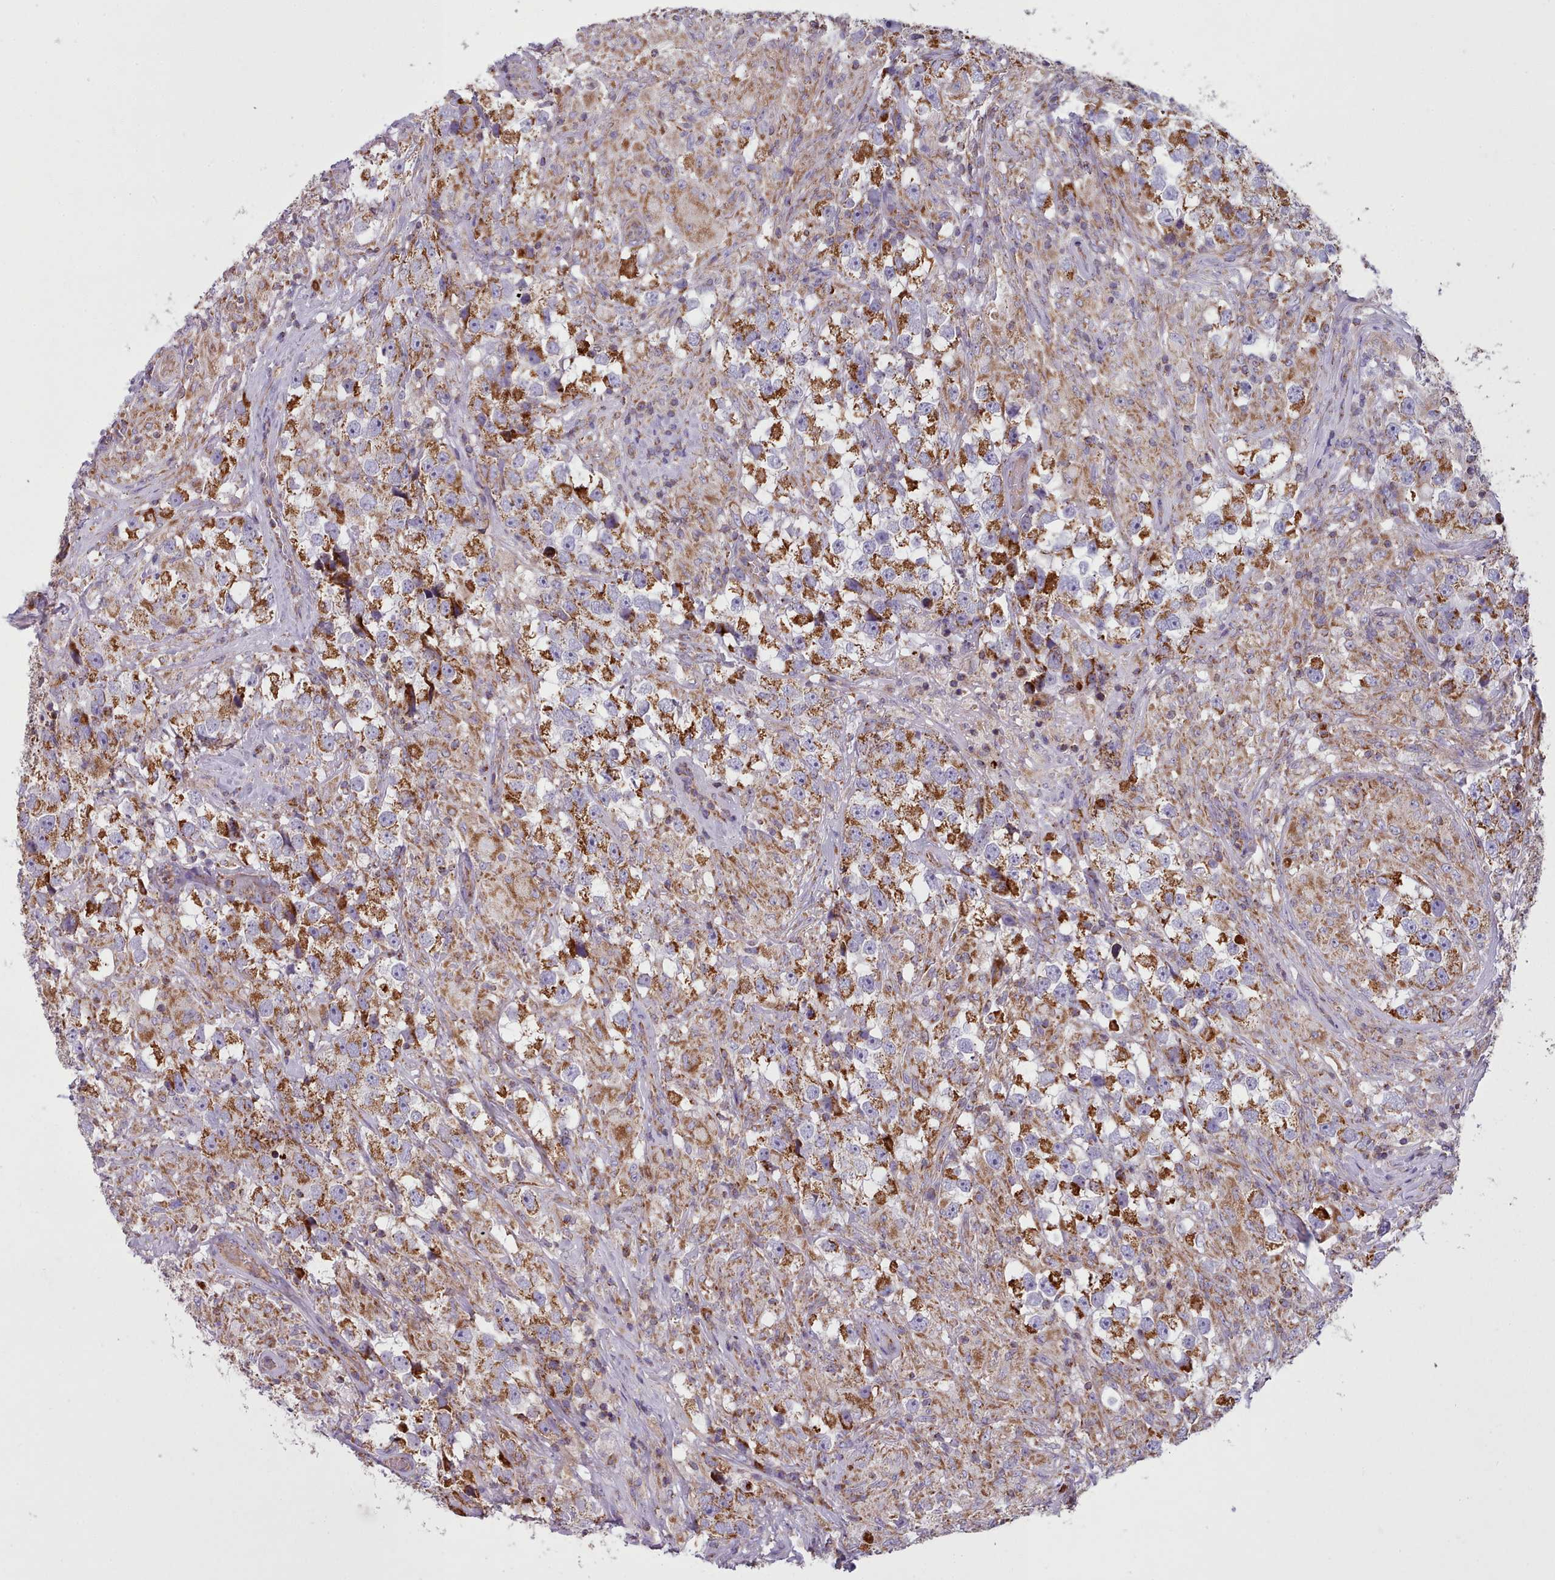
{"staining": {"intensity": "strong", "quantity": ">75%", "location": "cytoplasmic/membranous"}, "tissue": "testis cancer", "cell_type": "Tumor cells", "image_type": "cancer", "snomed": [{"axis": "morphology", "description": "Seminoma, NOS"}, {"axis": "topography", "description": "Testis"}], "caption": "Immunohistochemistry (IHC) histopathology image of neoplastic tissue: testis cancer (seminoma) stained using immunohistochemistry (IHC) displays high levels of strong protein expression localized specifically in the cytoplasmic/membranous of tumor cells, appearing as a cytoplasmic/membranous brown color.", "gene": "SRP54", "patient": {"sex": "male", "age": 46}}